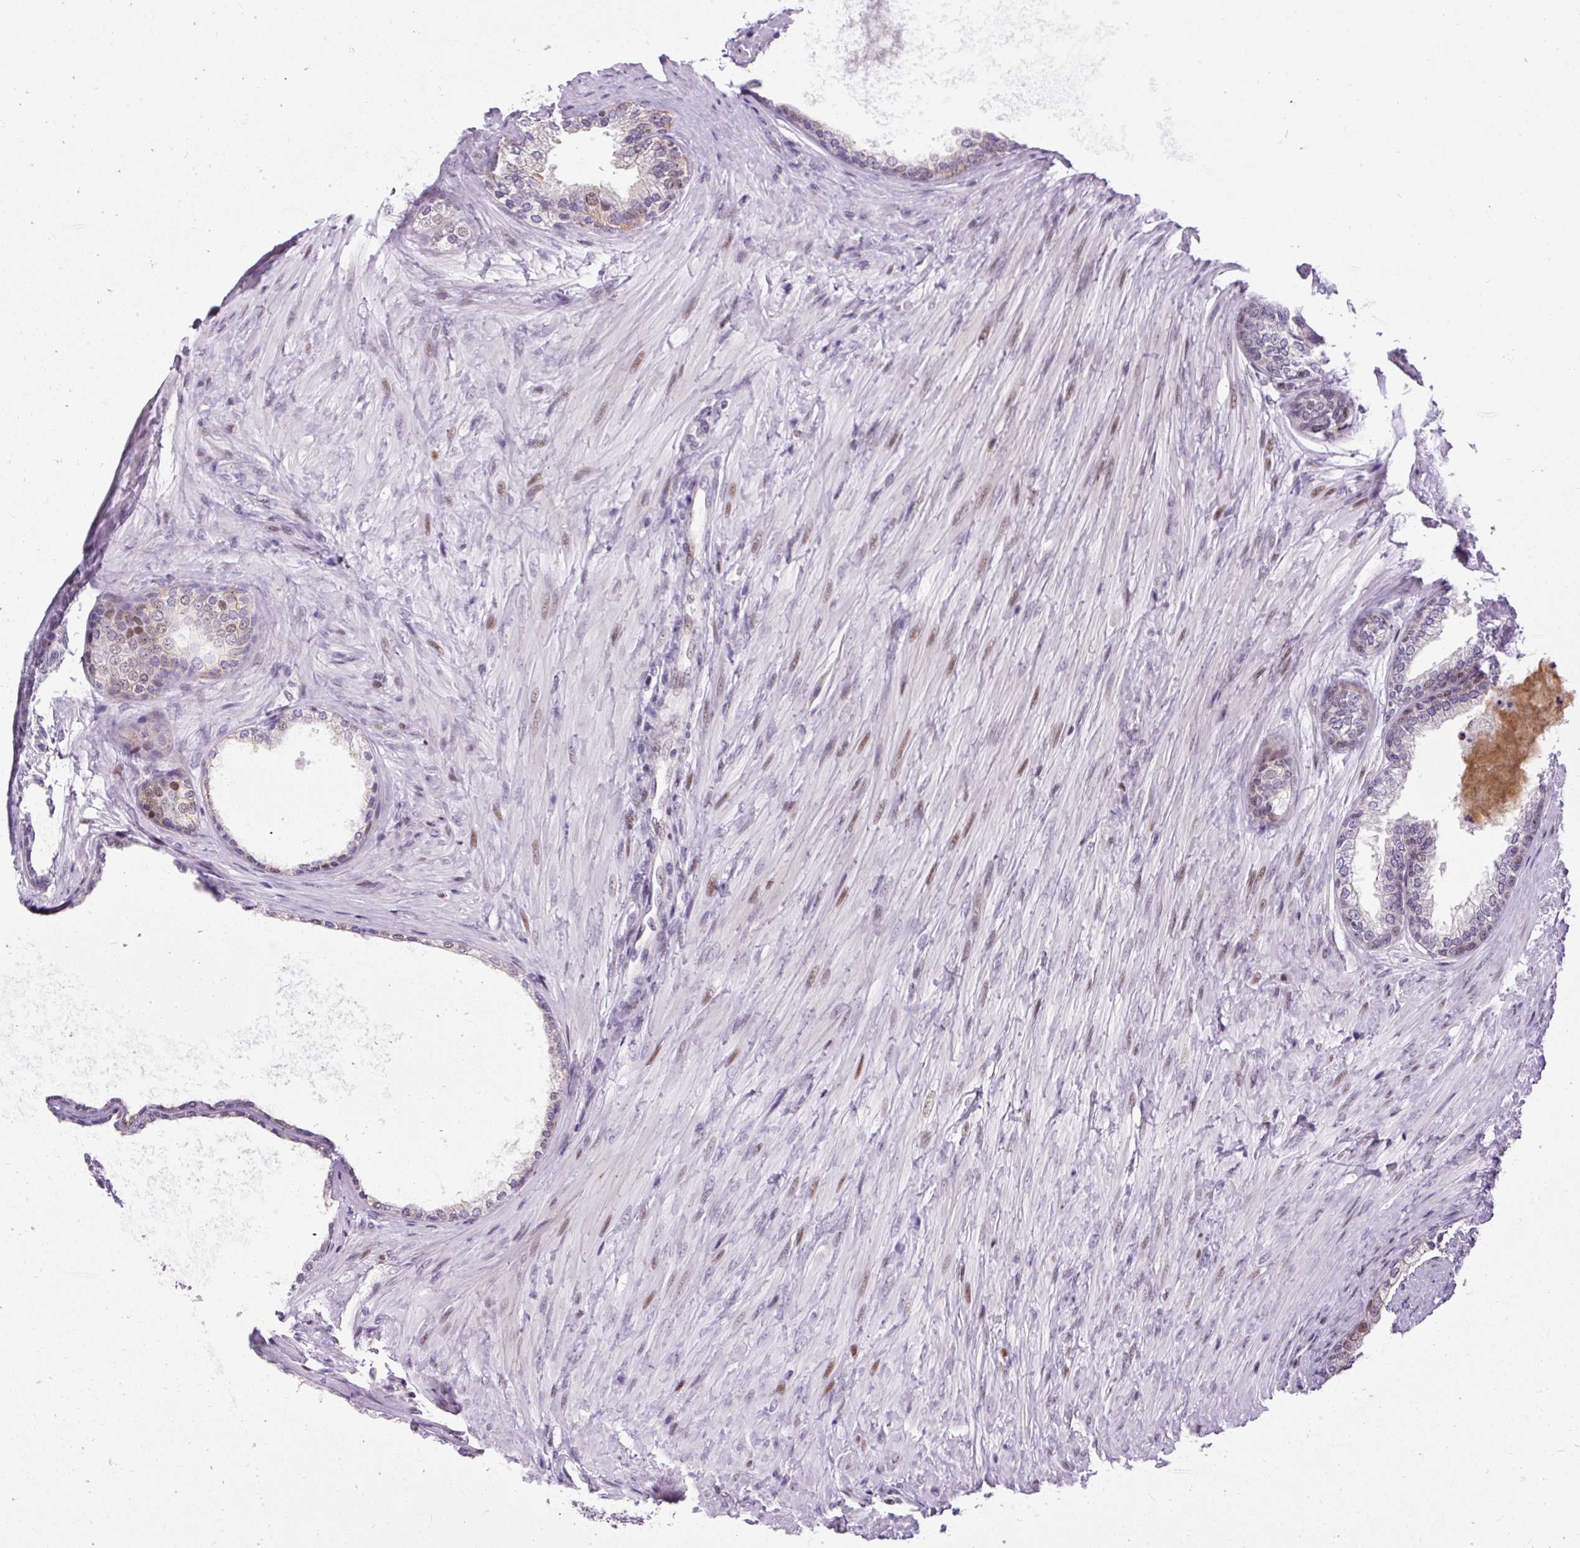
{"staining": {"intensity": "weak", "quantity": "25%-75%", "location": "cytoplasmic/membranous,nuclear"}, "tissue": "prostate", "cell_type": "Glandular cells", "image_type": "normal", "snomed": [{"axis": "morphology", "description": "Normal tissue, NOS"}, {"axis": "topography", "description": "Prostate"}], "caption": "IHC staining of normal prostate, which exhibits low levels of weak cytoplasmic/membranous,nuclear staining in about 25%-75% of glandular cells indicating weak cytoplasmic/membranous,nuclear protein expression. The staining was performed using DAB (3,3'-diaminobenzidine) (brown) for protein detection and nuclei were counterstained in hematoxylin (blue).", "gene": "ARHGEF18", "patient": {"sex": "male", "age": 76}}